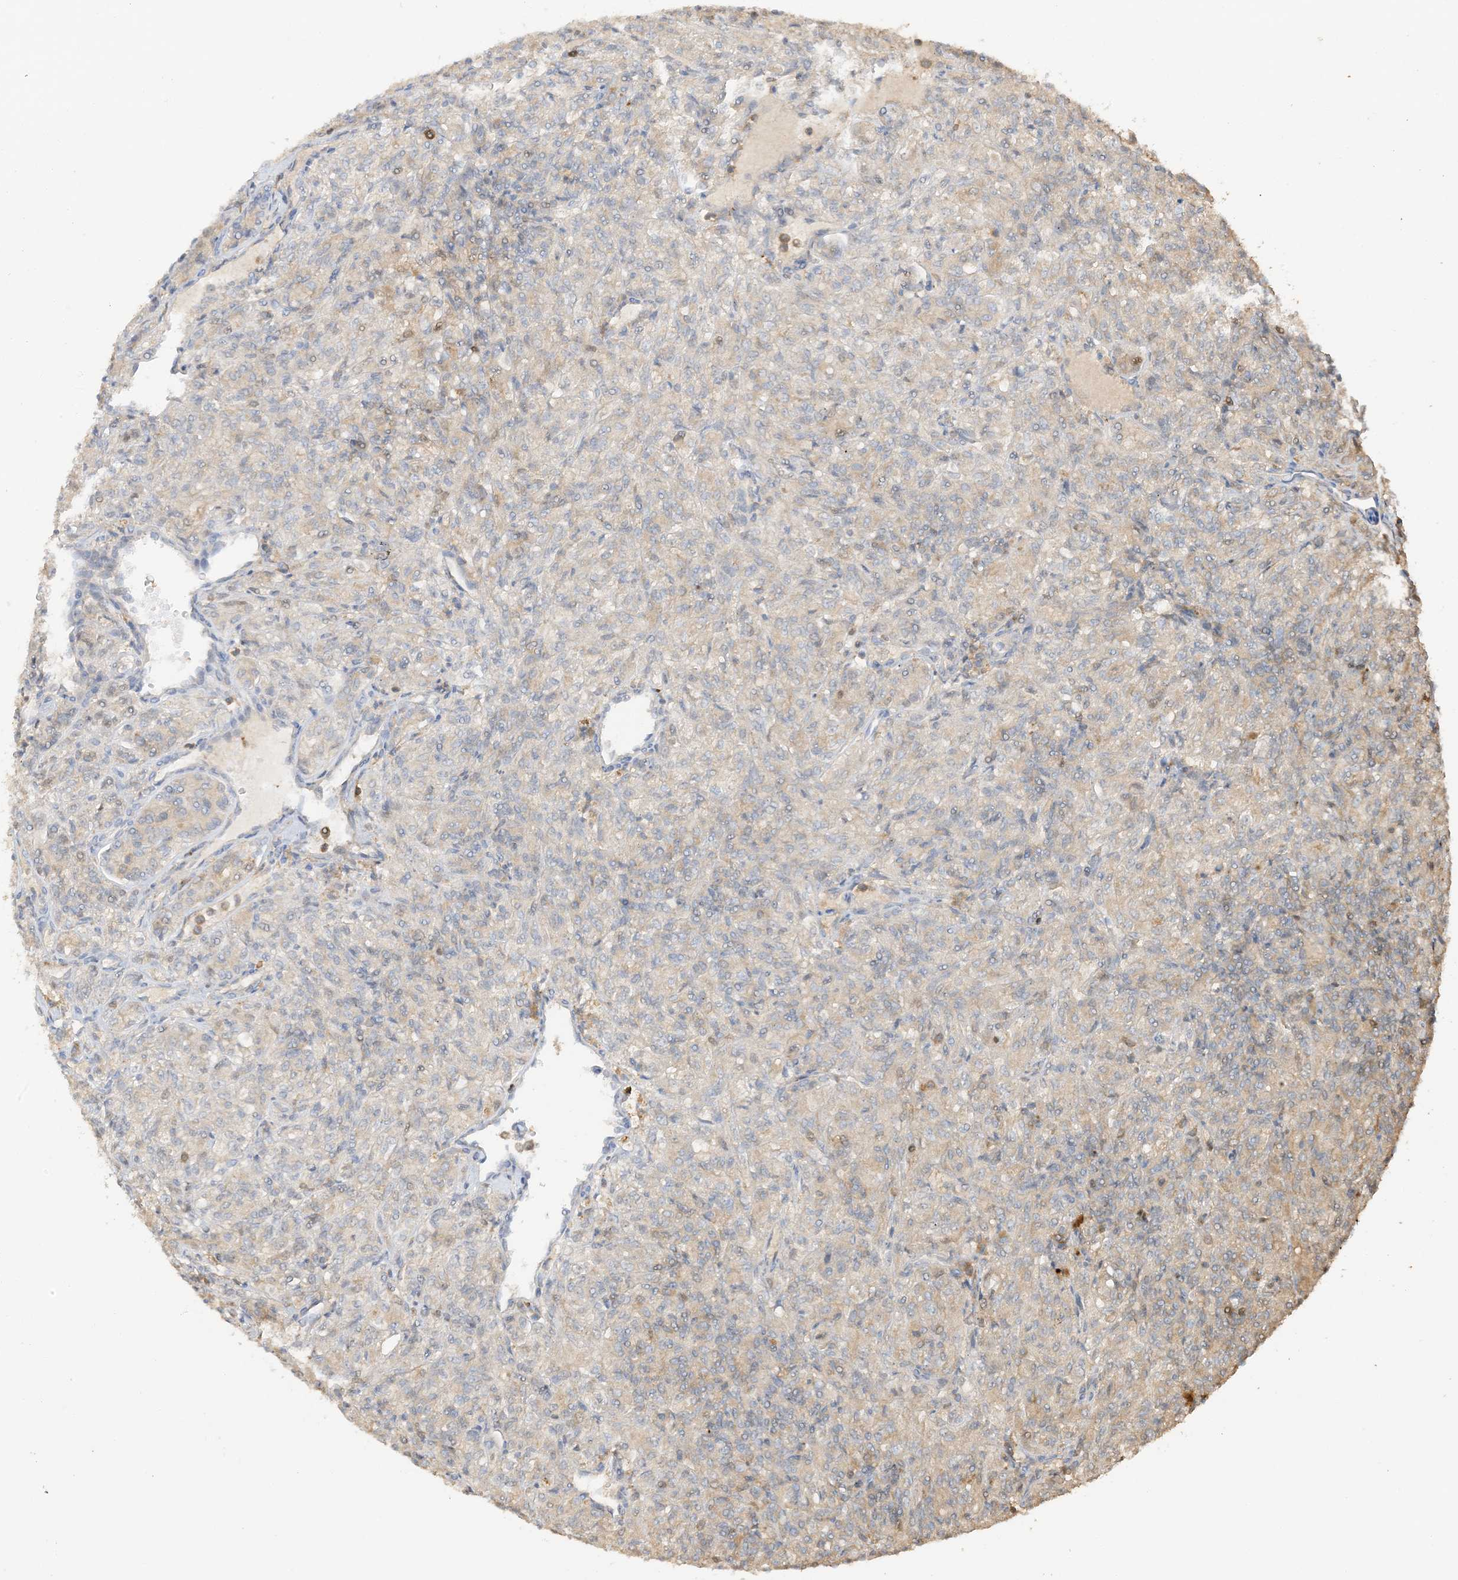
{"staining": {"intensity": "negative", "quantity": "none", "location": "none"}, "tissue": "renal cancer", "cell_type": "Tumor cells", "image_type": "cancer", "snomed": [{"axis": "morphology", "description": "Adenocarcinoma, NOS"}, {"axis": "topography", "description": "Kidney"}], "caption": "Renal cancer was stained to show a protein in brown. There is no significant expression in tumor cells.", "gene": "PHACTR2", "patient": {"sex": "male", "age": 77}}